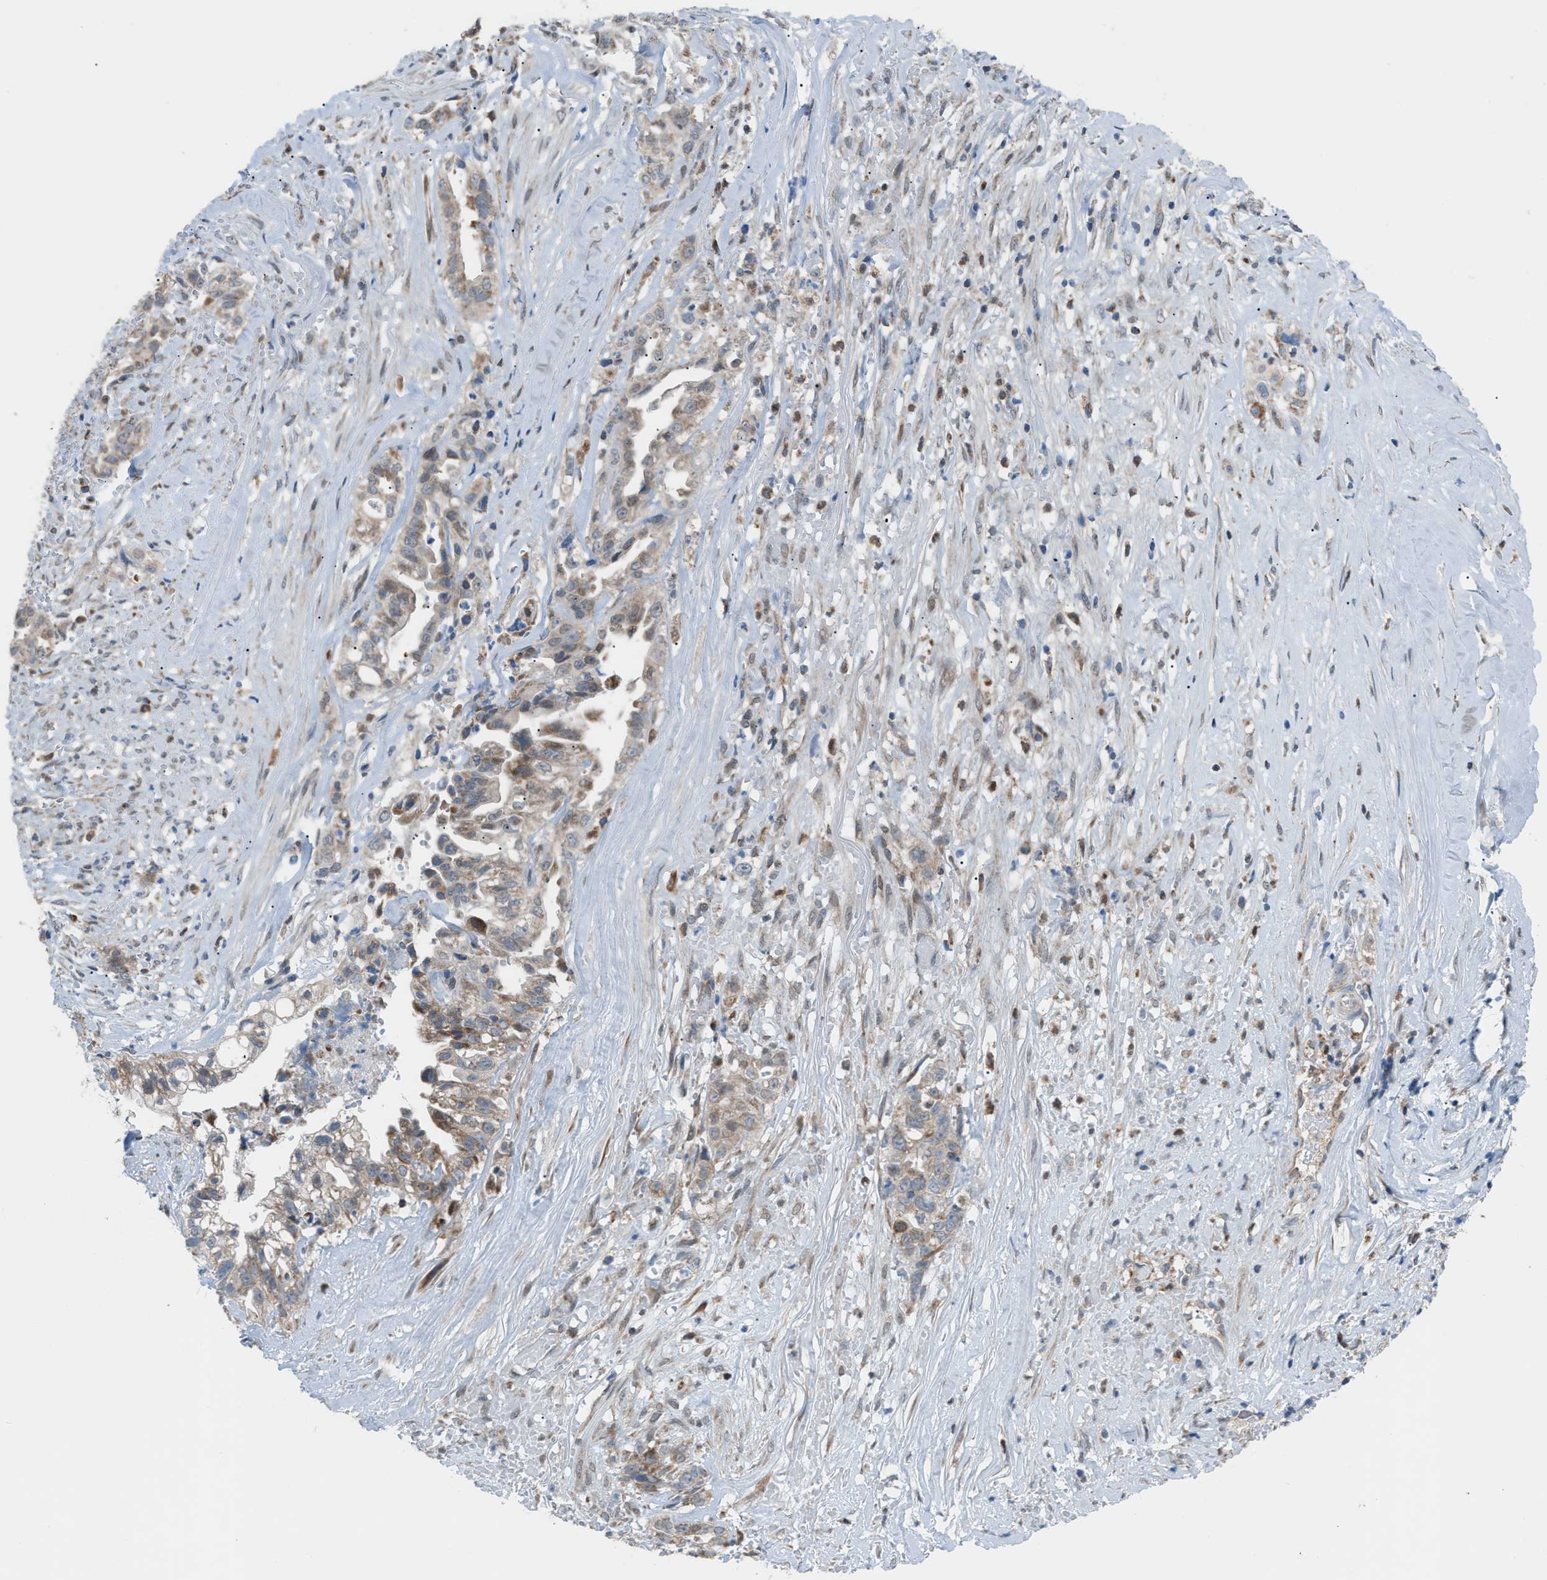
{"staining": {"intensity": "weak", "quantity": ">75%", "location": "cytoplasmic/membranous"}, "tissue": "liver cancer", "cell_type": "Tumor cells", "image_type": "cancer", "snomed": [{"axis": "morphology", "description": "Cholangiocarcinoma"}, {"axis": "topography", "description": "Liver"}], "caption": "Immunohistochemical staining of human liver cancer exhibits low levels of weak cytoplasmic/membranous staining in about >75% of tumor cells. Nuclei are stained in blue.", "gene": "SRM", "patient": {"sex": "female", "age": 70}}